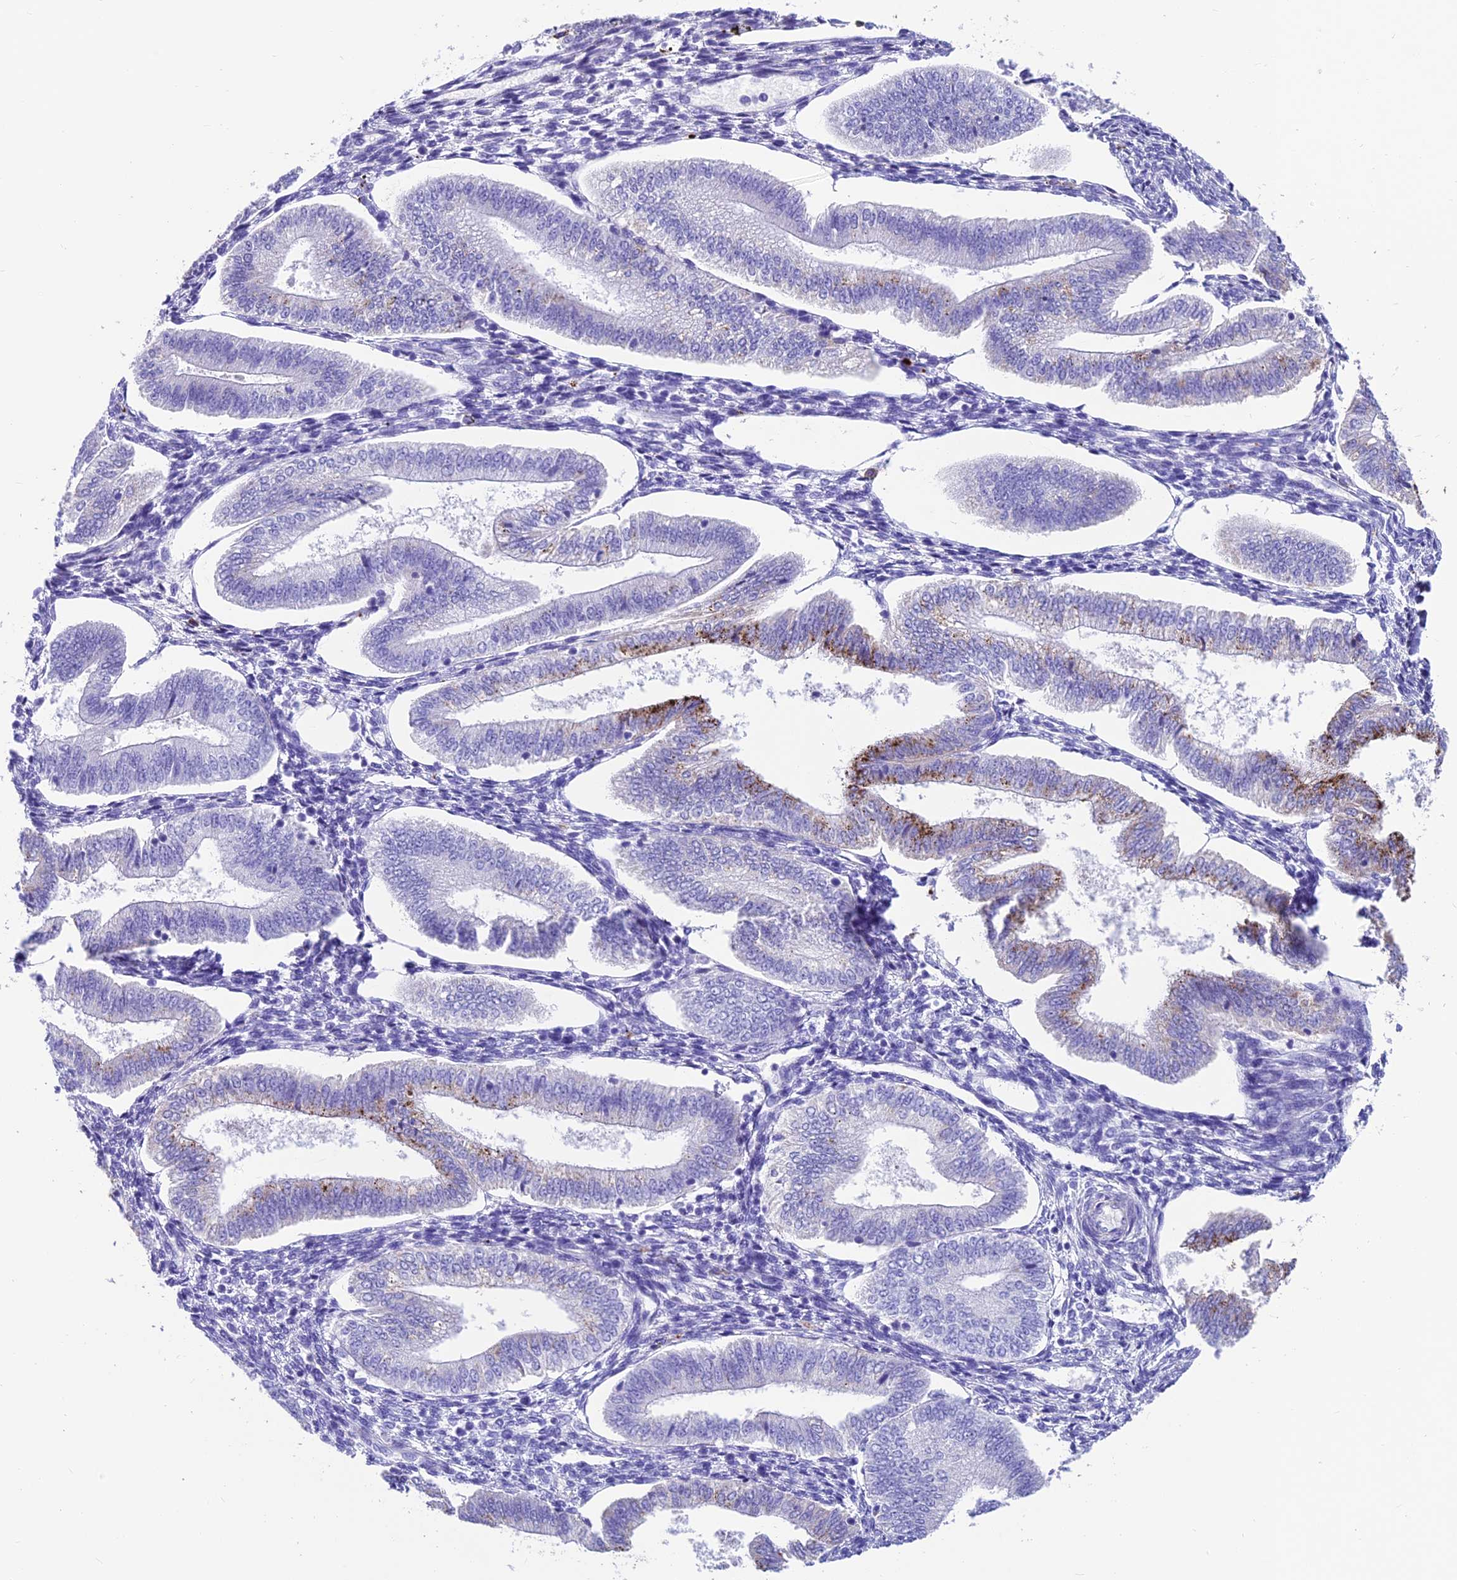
{"staining": {"intensity": "negative", "quantity": "none", "location": "none"}, "tissue": "endometrium", "cell_type": "Cells in endometrial stroma", "image_type": "normal", "snomed": [{"axis": "morphology", "description": "Normal tissue, NOS"}, {"axis": "topography", "description": "Endometrium"}], "caption": "Immunohistochemistry (IHC) of normal endometrium reveals no positivity in cells in endometrial stroma.", "gene": "GNG11", "patient": {"sex": "female", "age": 34}}